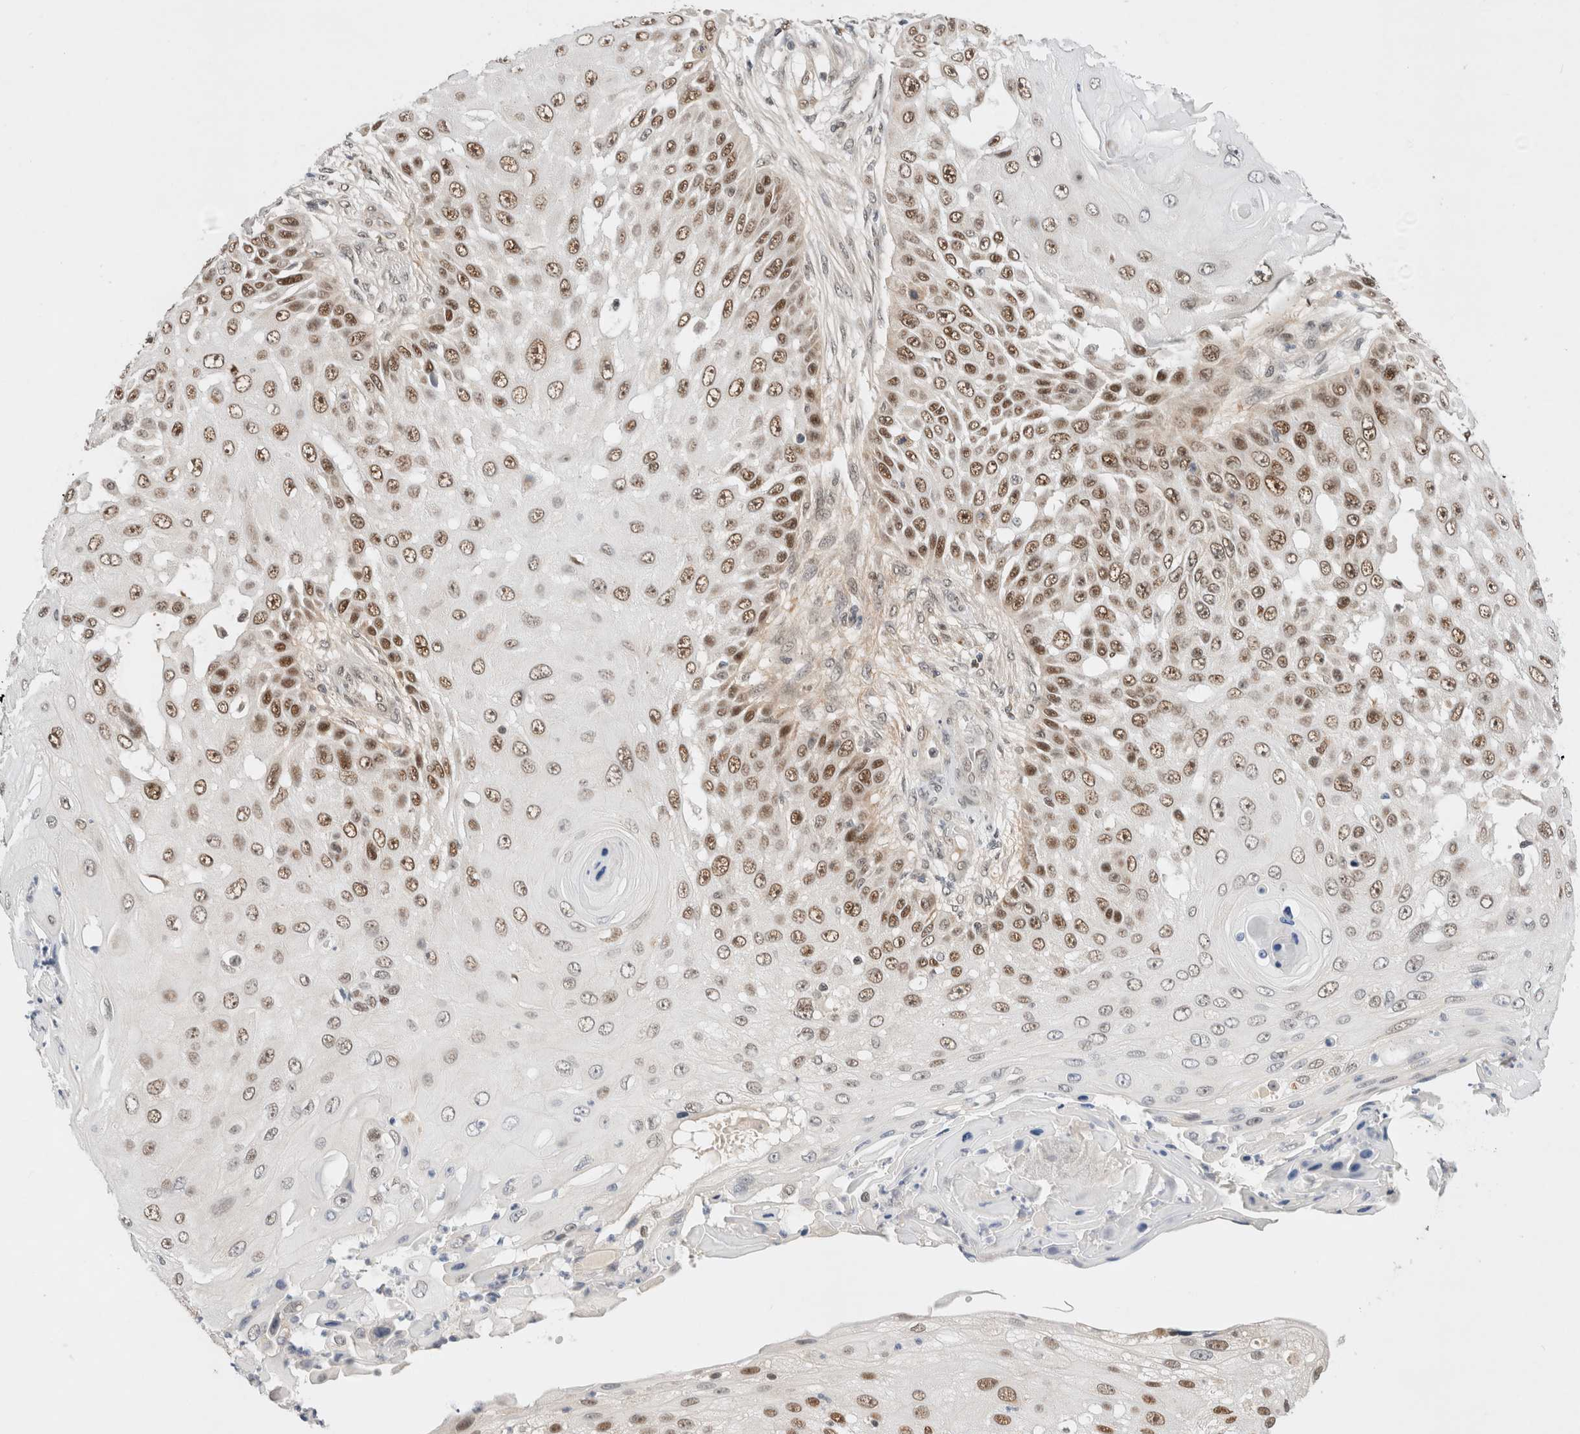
{"staining": {"intensity": "moderate", "quantity": ">75%", "location": "nuclear"}, "tissue": "skin cancer", "cell_type": "Tumor cells", "image_type": "cancer", "snomed": [{"axis": "morphology", "description": "Squamous cell carcinoma, NOS"}, {"axis": "topography", "description": "Skin"}], "caption": "Skin cancer (squamous cell carcinoma) tissue shows moderate nuclear positivity in about >75% of tumor cells", "gene": "GTF2I", "patient": {"sex": "female", "age": 44}}